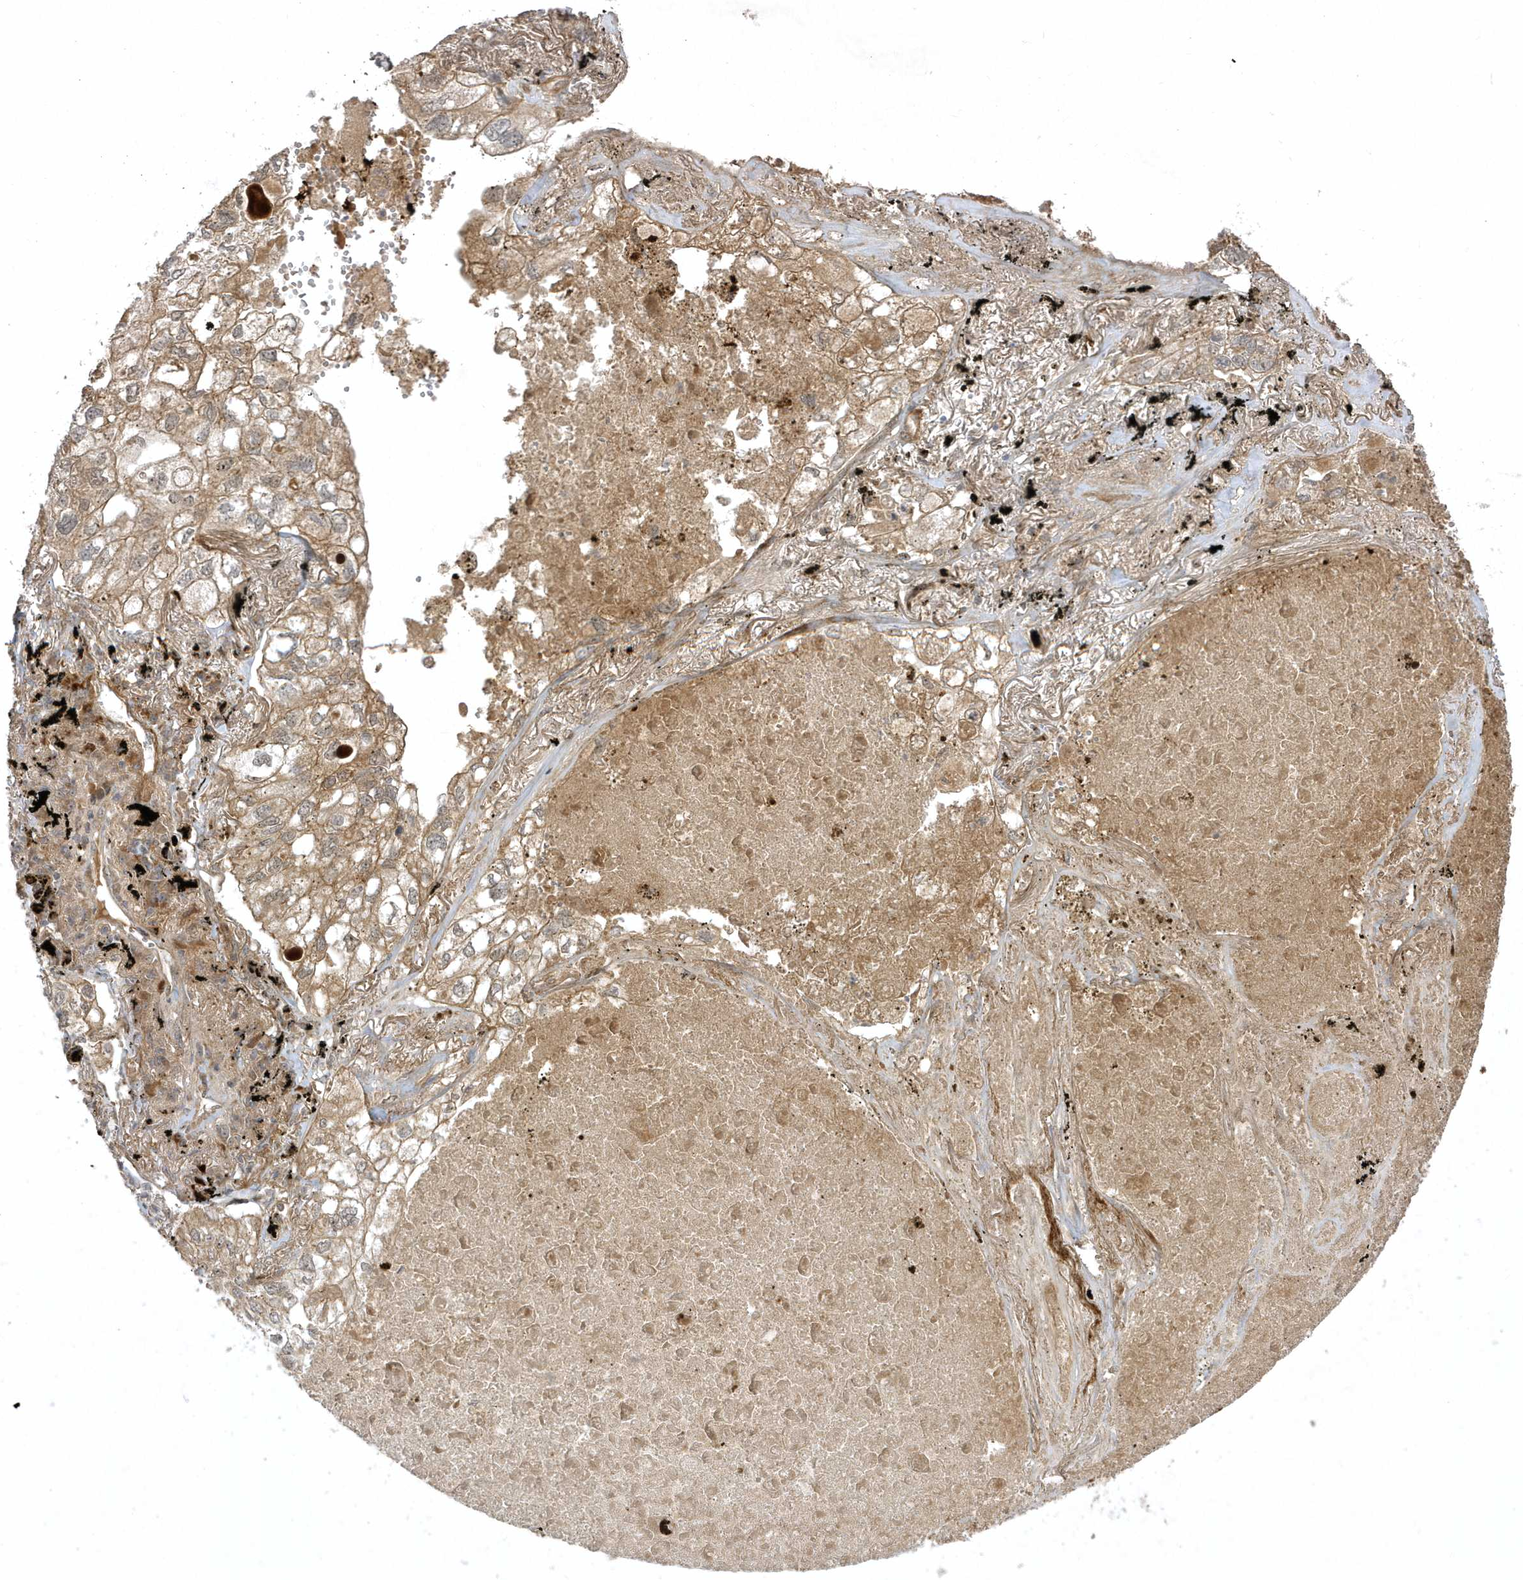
{"staining": {"intensity": "weak", "quantity": ">75%", "location": "cytoplasmic/membranous"}, "tissue": "lung cancer", "cell_type": "Tumor cells", "image_type": "cancer", "snomed": [{"axis": "morphology", "description": "Adenocarcinoma, NOS"}, {"axis": "topography", "description": "Lung"}], "caption": "Immunohistochemical staining of human lung cancer shows low levels of weak cytoplasmic/membranous positivity in approximately >75% of tumor cells.", "gene": "FAM83C", "patient": {"sex": "male", "age": 65}}